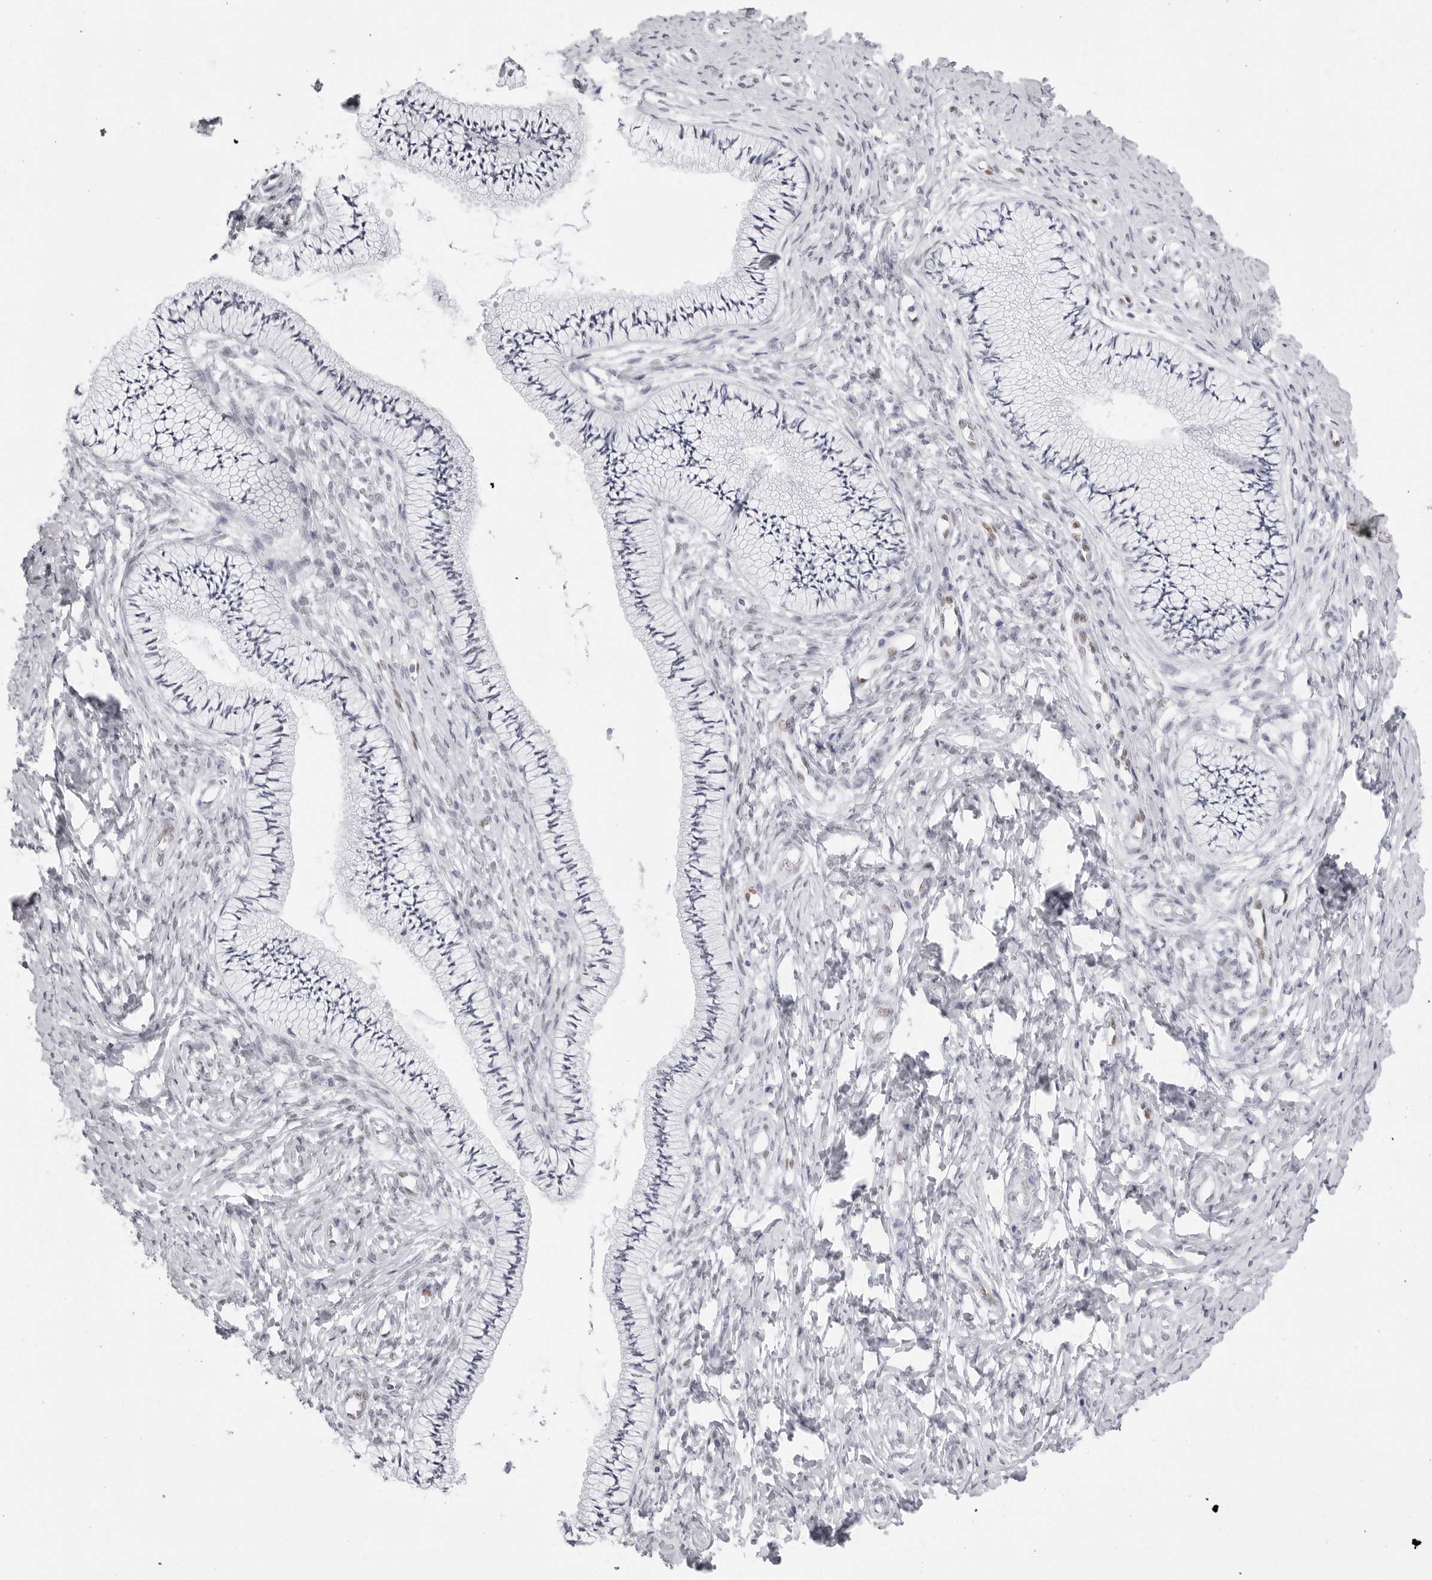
{"staining": {"intensity": "negative", "quantity": "none", "location": "none"}, "tissue": "cervix", "cell_type": "Glandular cells", "image_type": "normal", "snomed": [{"axis": "morphology", "description": "Normal tissue, NOS"}, {"axis": "topography", "description": "Cervix"}], "caption": "Immunohistochemistry image of benign human cervix stained for a protein (brown), which shows no staining in glandular cells.", "gene": "NASP", "patient": {"sex": "female", "age": 36}}